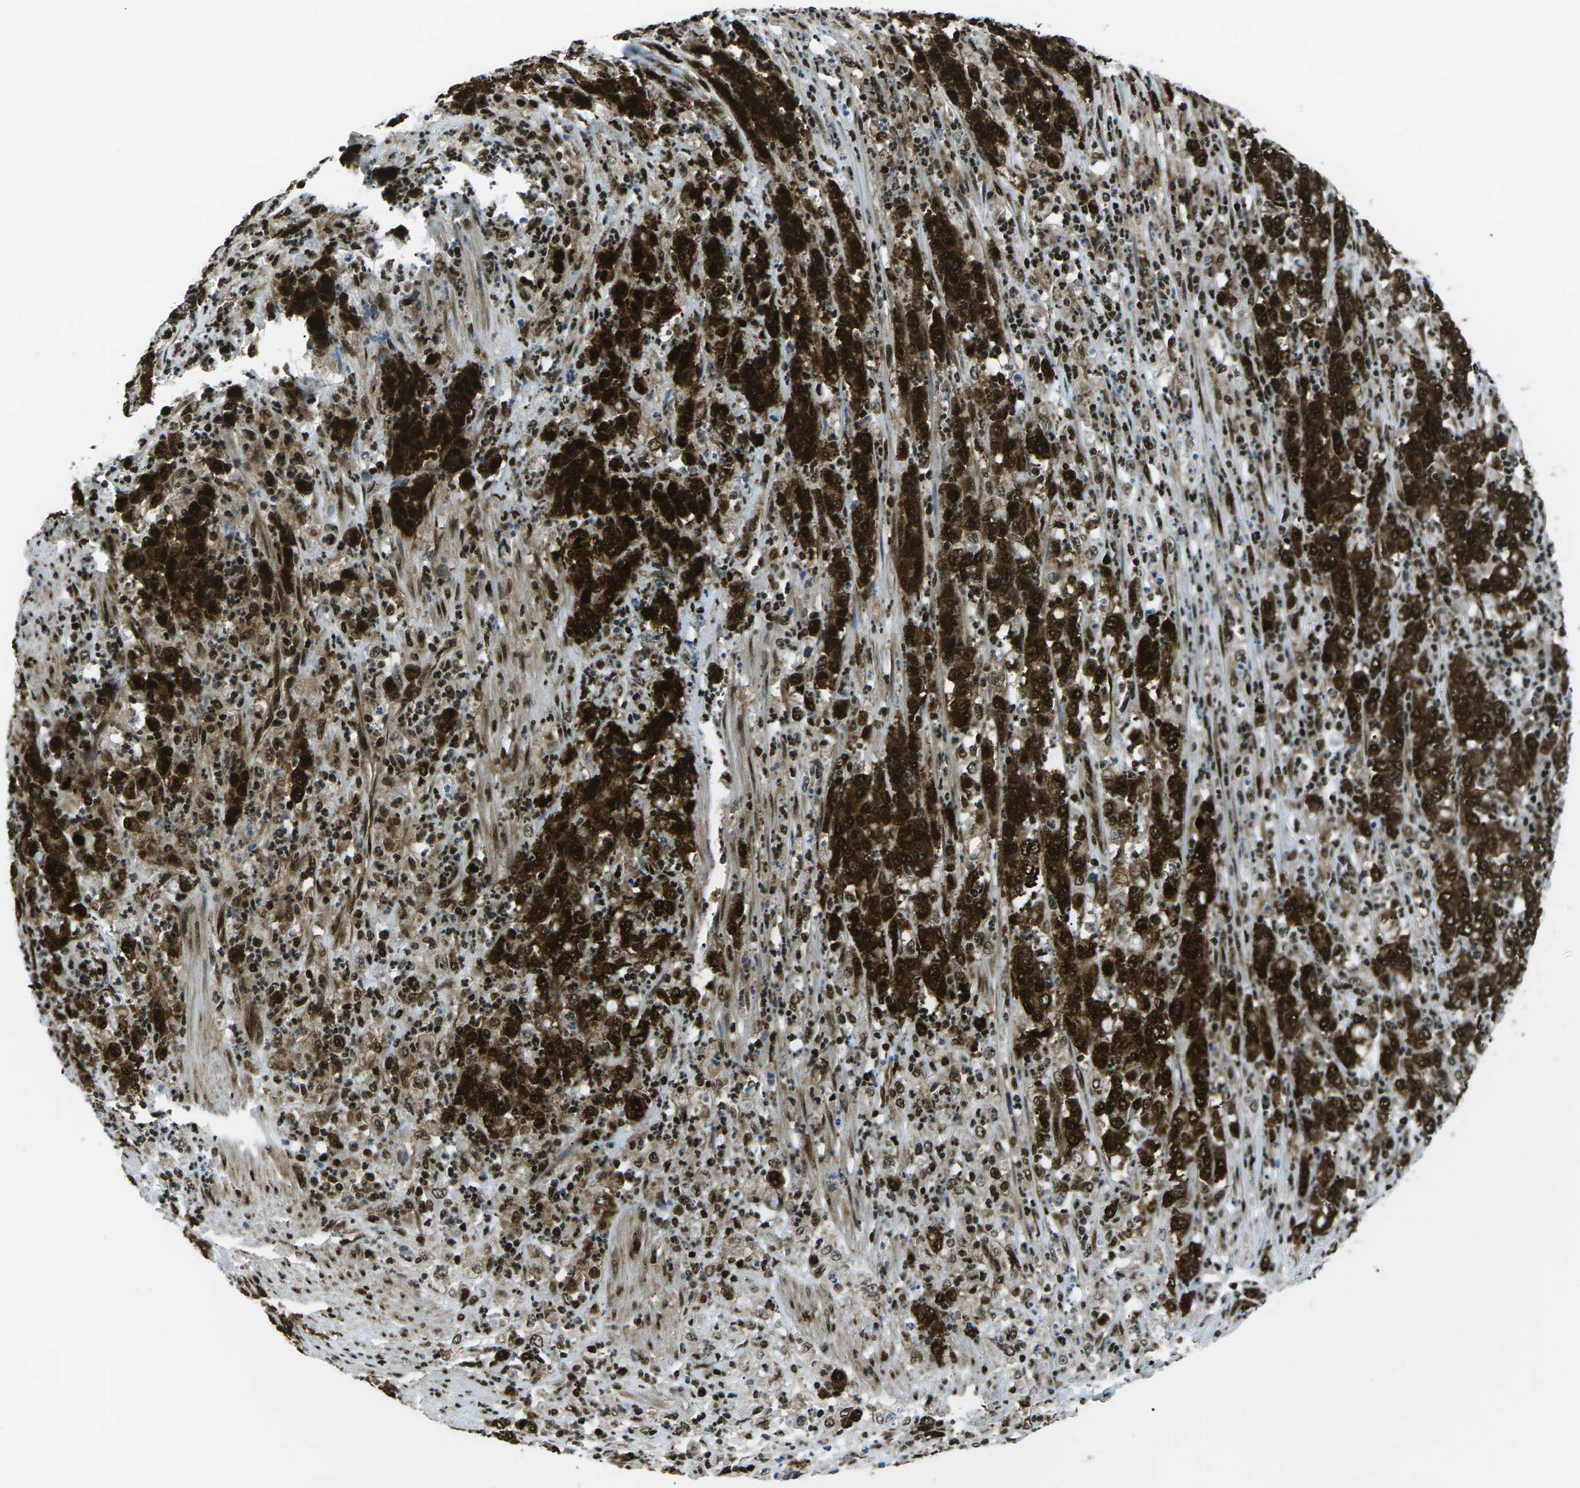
{"staining": {"intensity": "strong", "quantity": ">75%", "location": "cytoplasmic/membranous,nuclear"}, "tissue": "stomach cancer", "cell_type": "Tumor cells", "image_type": "cancer", "snomed": [{"axis": "morphology", "description": "Adenocarcinoma, NOS"}, {"axis": "topography", "description": "Stomach, lower"}], "caption": "High-power microscopy captured an IHC micrograph of adenocarcinoma (stomach), revealing strong cytoplasmic/membranous and nuclear staining in about >75% of tumor cells.", "gene": "HNRNPK", "patient": {"sex": "female", "age": 71}}